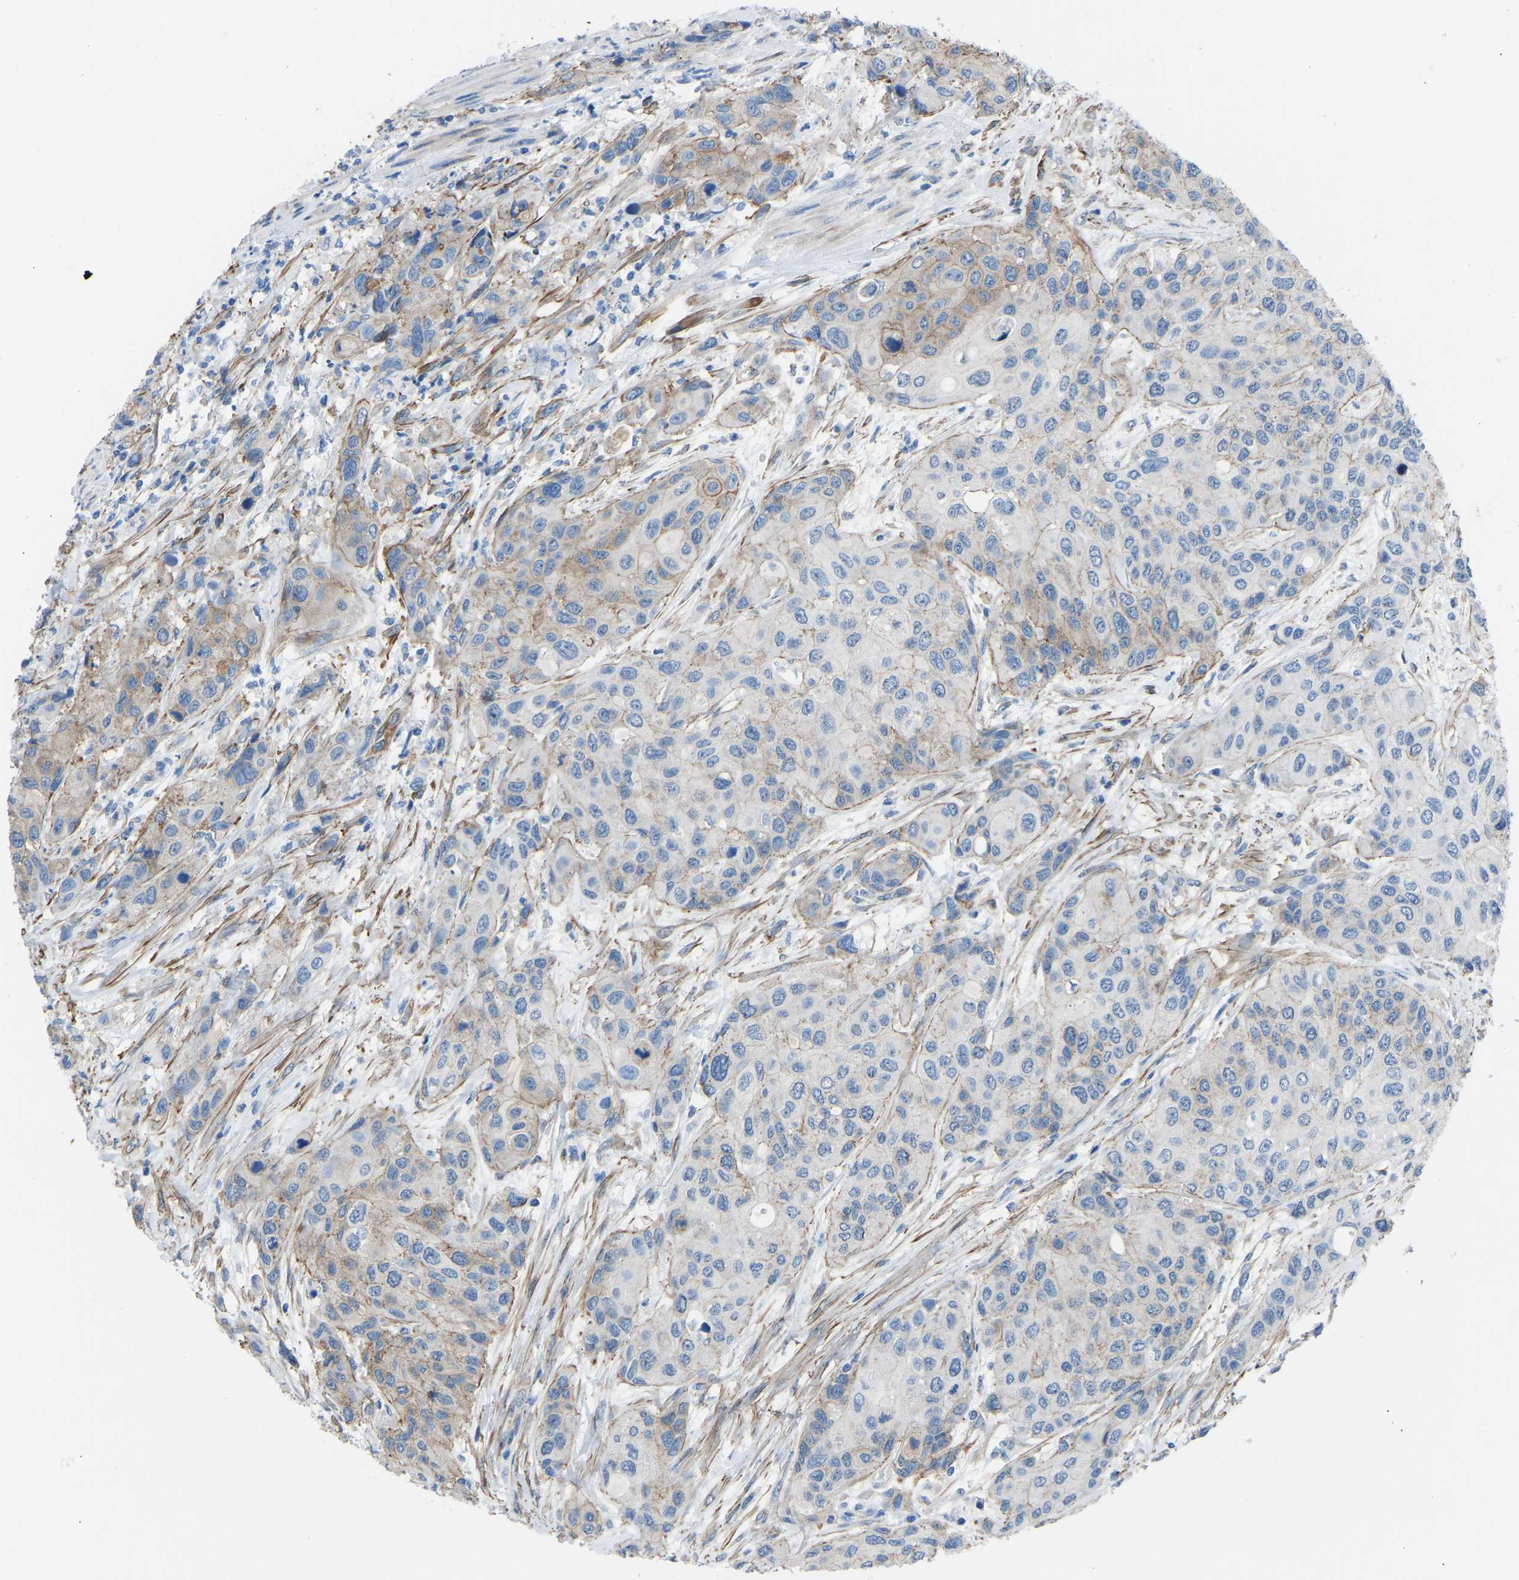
{"staining": {"intensity": "weak", "quantity": "25%-75%", "location": "cytoplasmic/membranous"}, "tissue": "urothelial cancer", "cell_type": "Tumor cells", "image_type": "cancer", "snomed": [{"axis": "morphology", "description": "Urothelial carcinoma, High grade"}, {"axis": "topography", "description": "Urinary bladder"}], "caption": "A micrograph of urothelial cancer stained for a protein exhibits weak cytoplasmic/membranous brown staining in tumor cells.", "gene": "MYH10", "patient": {"sex": "female", "age": 56}}